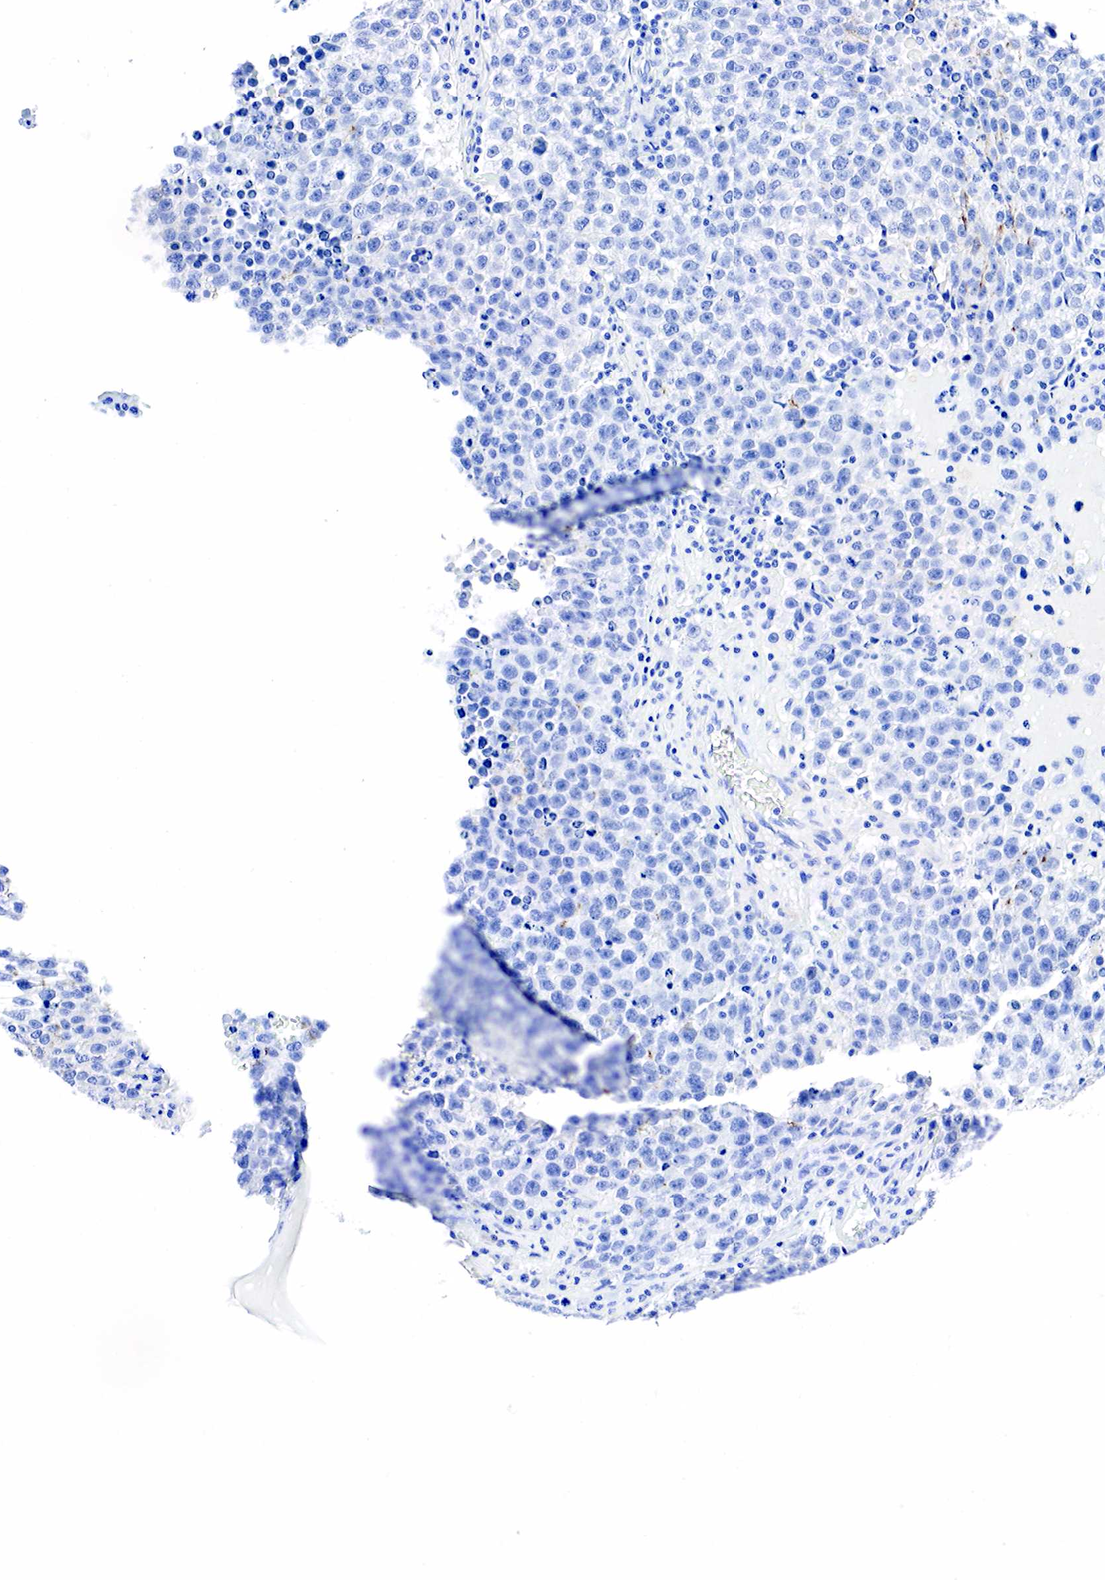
{"staining": {"intensity": "negative", "quantity": "none", "location": "none"}, "tissue": "testis cancer", "cell_type": "Tumor cells", "image_type": "cancer", "snomed": [{"axis": "morphology", "description": "Seminoma, NOS"}, {"axis": "topography", "description": "Testis"}], "caption": "An IHC micrograph of testis seminoma is shown. There is no staining in tumor cells of testis seminoma. (DAB immunohistochemistry (IHC) with hematoxylin counter stain).", "gene": "KRT18", "patient": {"sex": "male", "age": 36}}